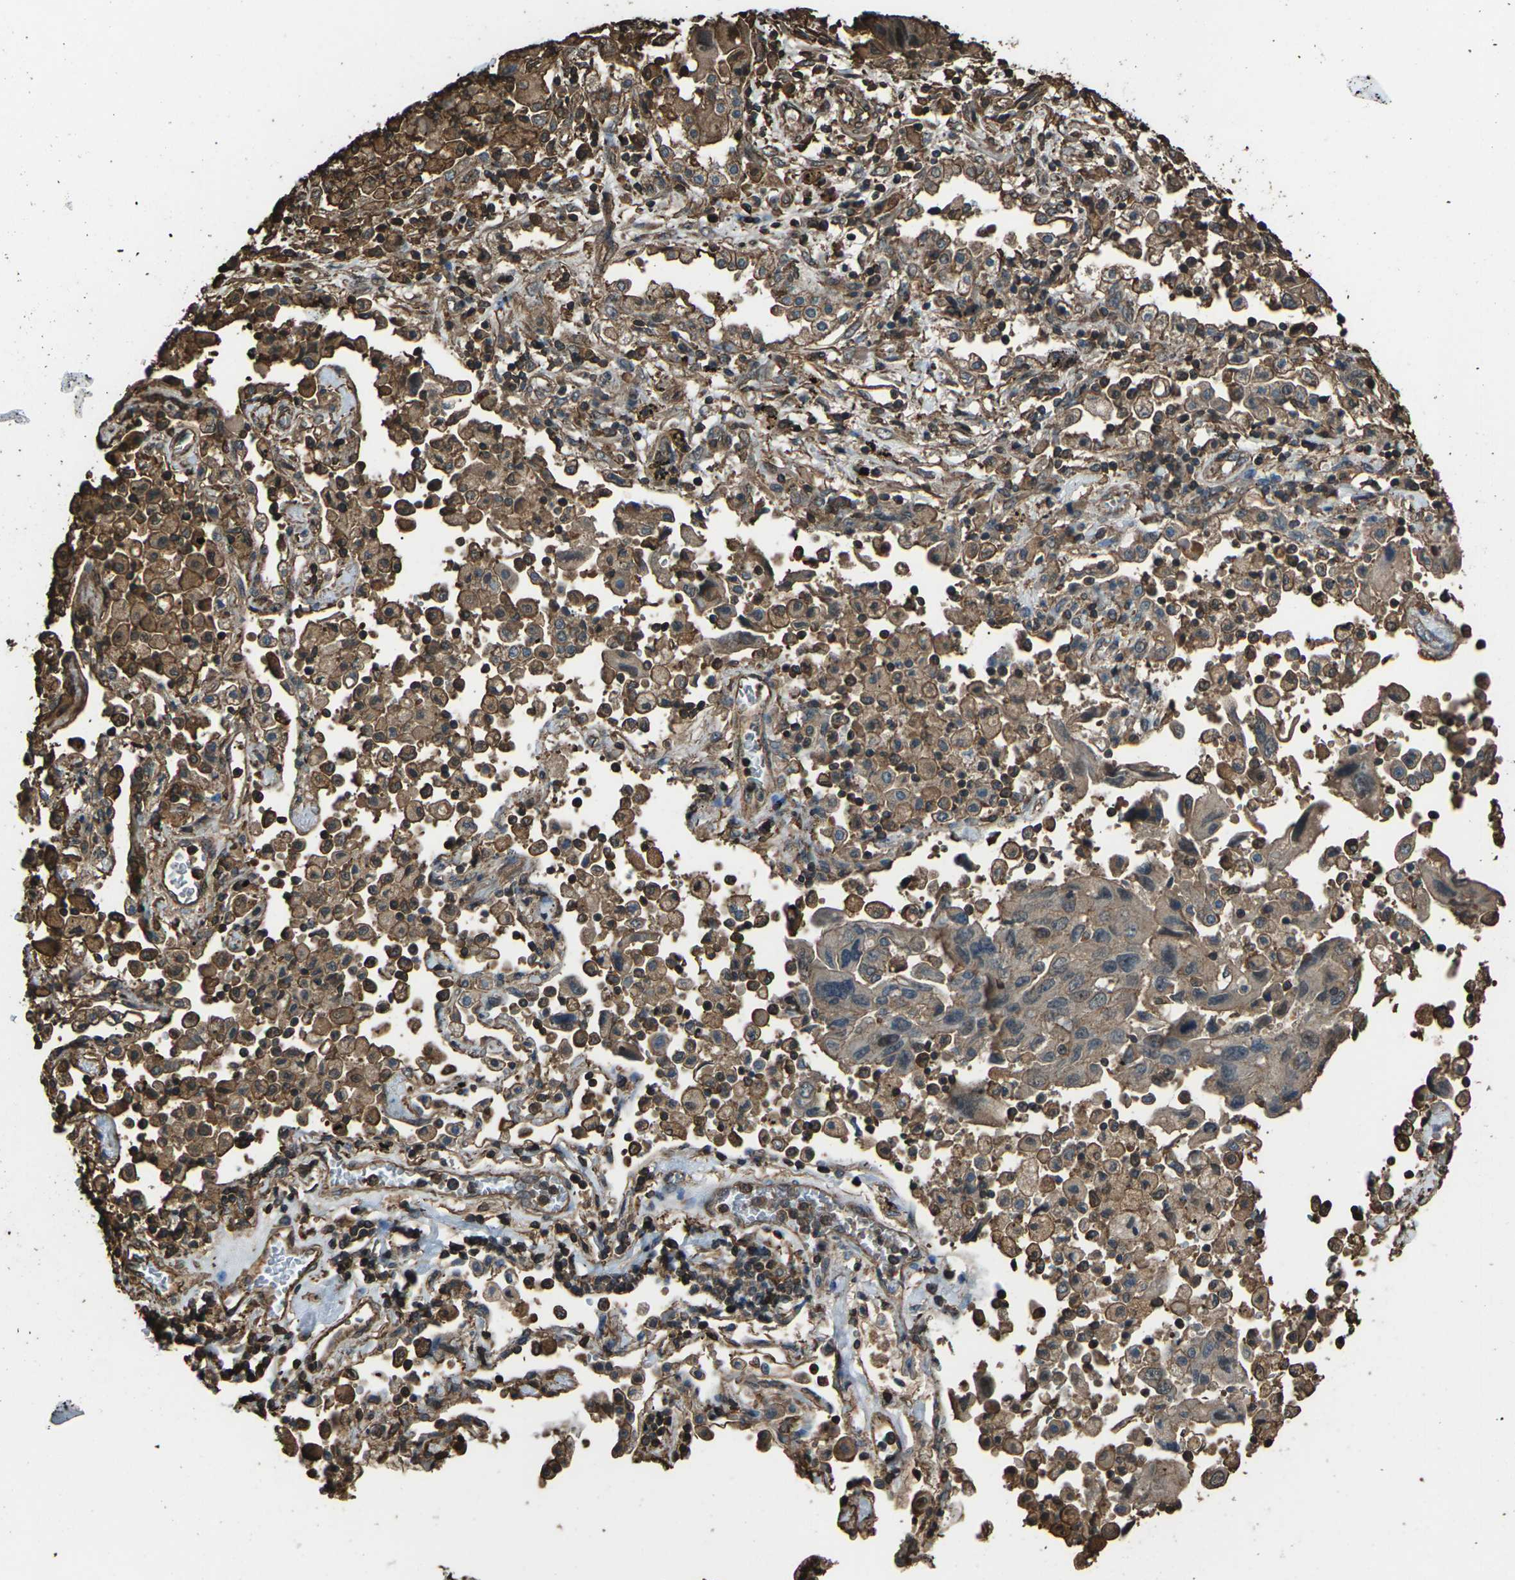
{"staining": {"intensity": "moderate", "quantity": ">75%", "location": "cytoplasmic/membranous"}, "tissue": "lung cancer", "cell_type": "Tumor cells", "image_type": "cancer", "snomed": [{"axis": "morphology", "description": "Adenocarcinoma, NOS"}, {"axis": "topography", "description": "Lung"}], "caption": "Human lung adenocarcinoma stained with a protein marker demonstrates moderate staining in tumor cells.", "gene": "DHPS", "patient": {"sex": "female", "age": 65}}